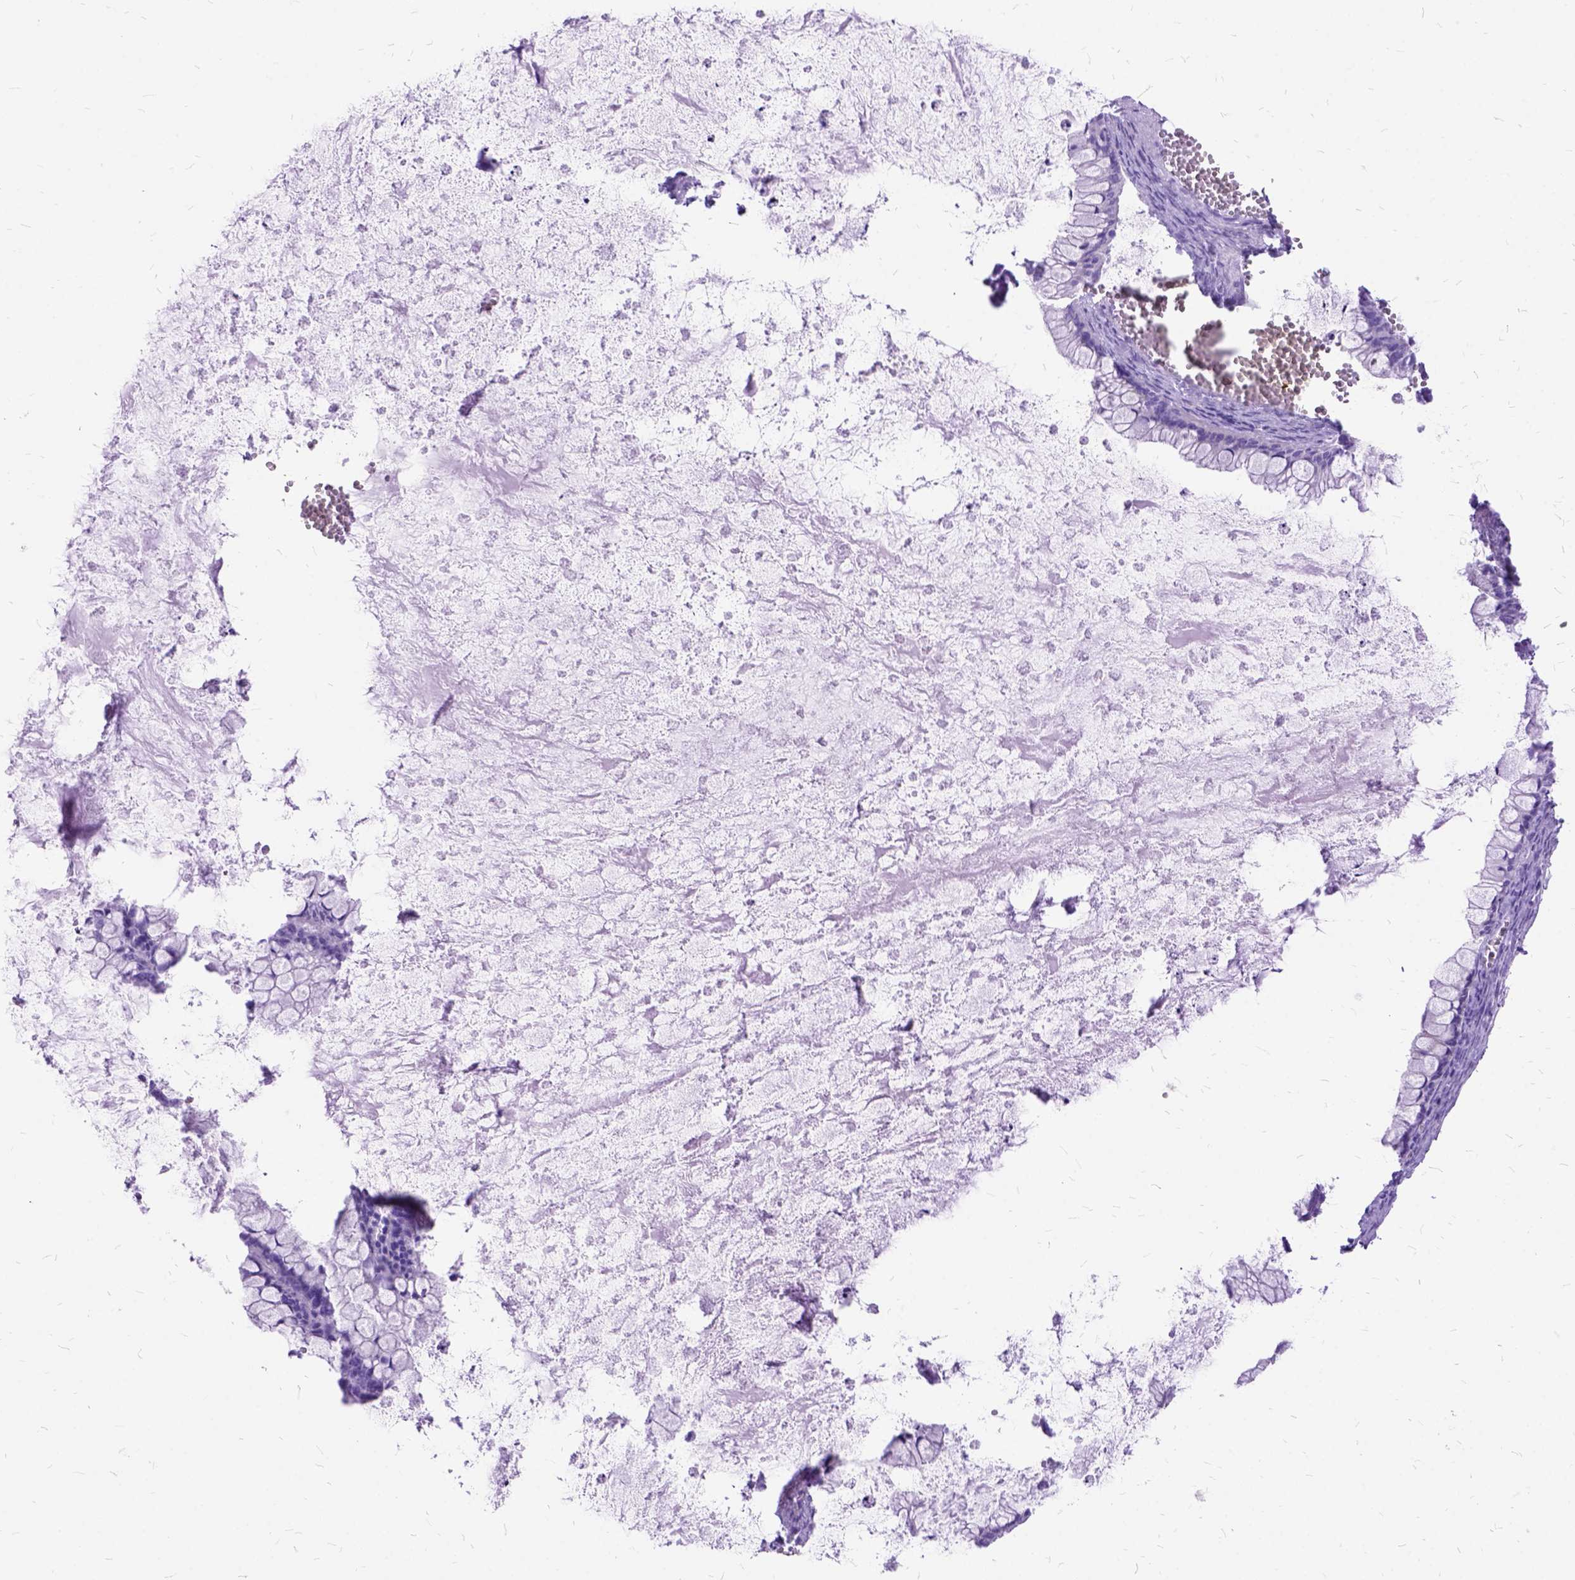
{"staining": {"intensity": "negative", "quantity": "none", "location": "none"}, "tissue": "ovarian cancer", "cell_type": "Tumor cells", "image_type": "cancer", "snomed": [{"axis": "morphology", "description": "Cystadenocarcinoma, mucinous, NOS"}, {"axis": "topography", "description": "Ovary"}], "caption": "This image is of ovarian mucinous cystadenocarcinoma stained with IHC to label a protein in brown with the nuclei are counter-stained blue. There is no positivity in tumor cells. (DAB (3,3'-diaminobenzidine) IHC visualized using brightfield microscopy, high magnification).", "gene": "DNAH2", "patient": {"sex": "female", "age": 67}}